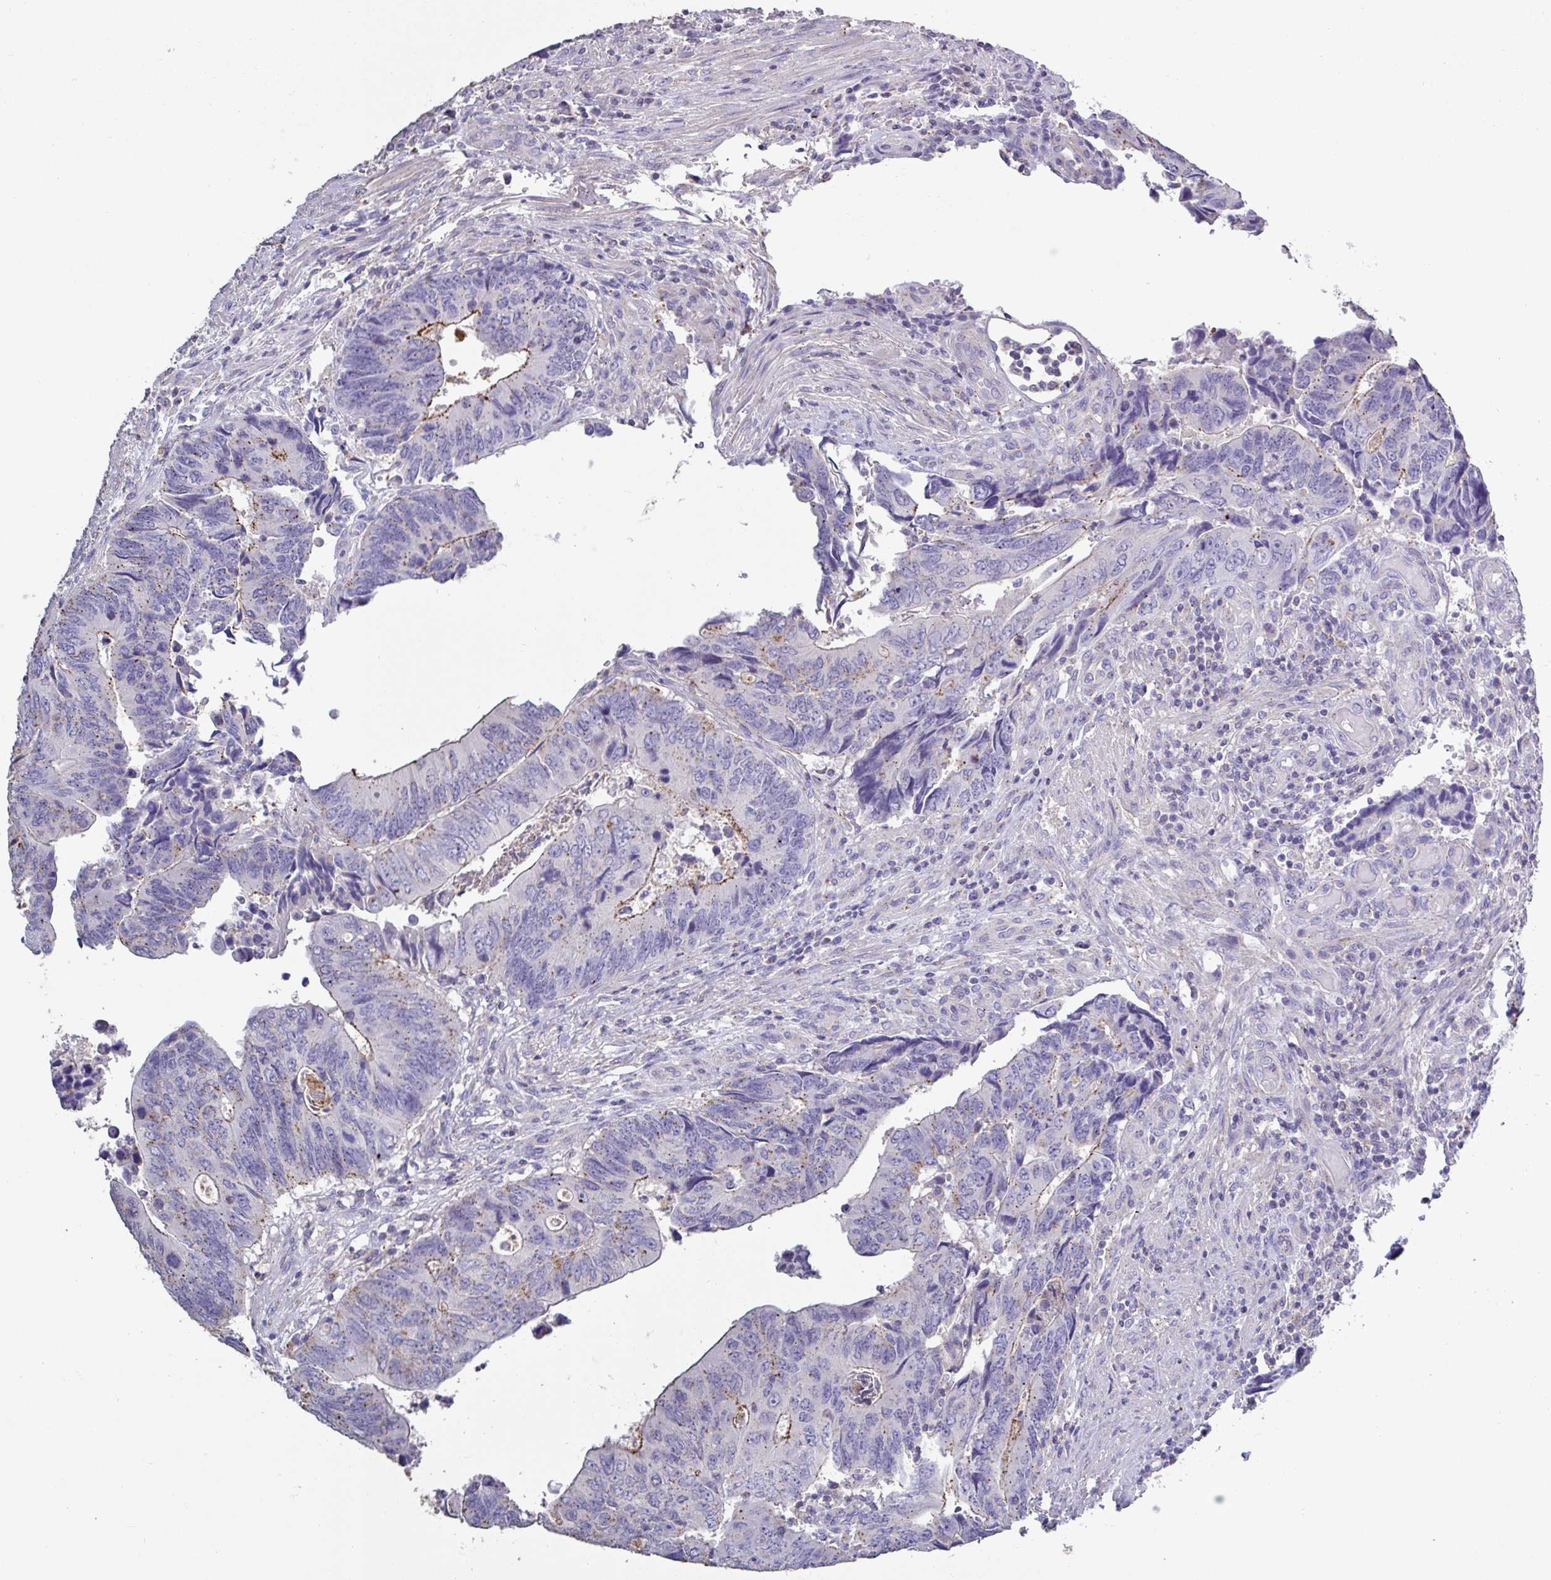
{"staining": {"intensity": "moderate", "quantity": "25%-75%", "location": "cytoplasmic/membranous"}, "tissue": "colorectal cancer", "cell_type": "Tumor cells", "image_type": "cancer", "snomed": [{"axis": "morphology", "description": "Adenocarcinoma, NOS"}, {"axis": "topography", "description": "Colon"}], "caption": "Tumor cells display medium levels of moderate cytoplasmic/membranous staining in approximately 25%-75% of cells in colorectal adenocarcinoma.", "gene": "CHMP5", "patient": {"sex": "male", "age": 87}}